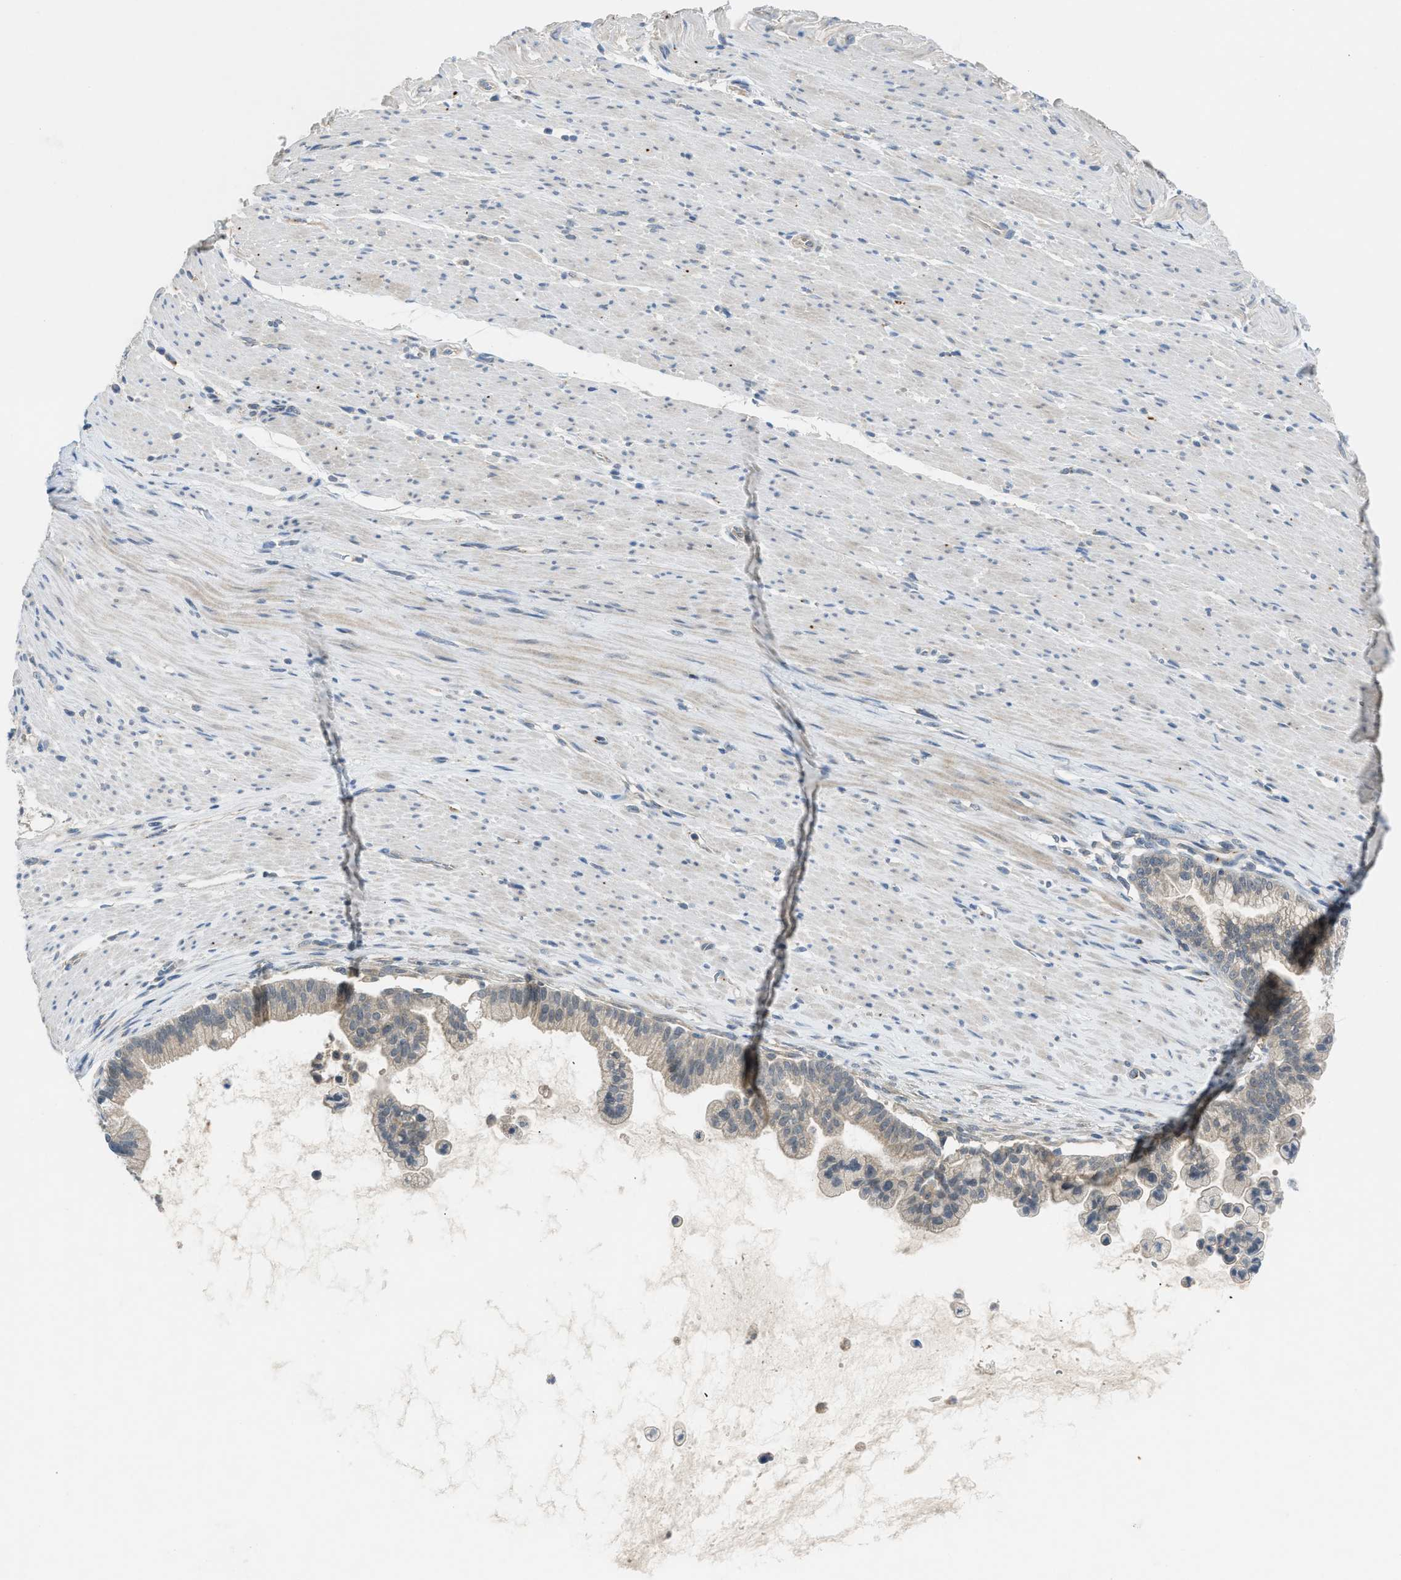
{"staining": {"intensity": "weak", "quantity": ">75%", "location": "cytoplasmic/membranous"}, "tissue": "pancreatic cancer", "cell_type": "Tumor cells", "image_type": "cancer", "snomed": [{"axis": "morphology", "description": "Adenocarcinoma, NOS"}, {"axis": "topography", "description": "Pancreas"}], "caption": "This image reveals immunohistochemistry (IHC) staining of pancreatic cancer (adenocarcinoma), with low weak cytoplasmic/membranous positivity in about >75% of tumor cells.", "gene": "PDE7A", "patient": {"sex": "male", "age": 69}}